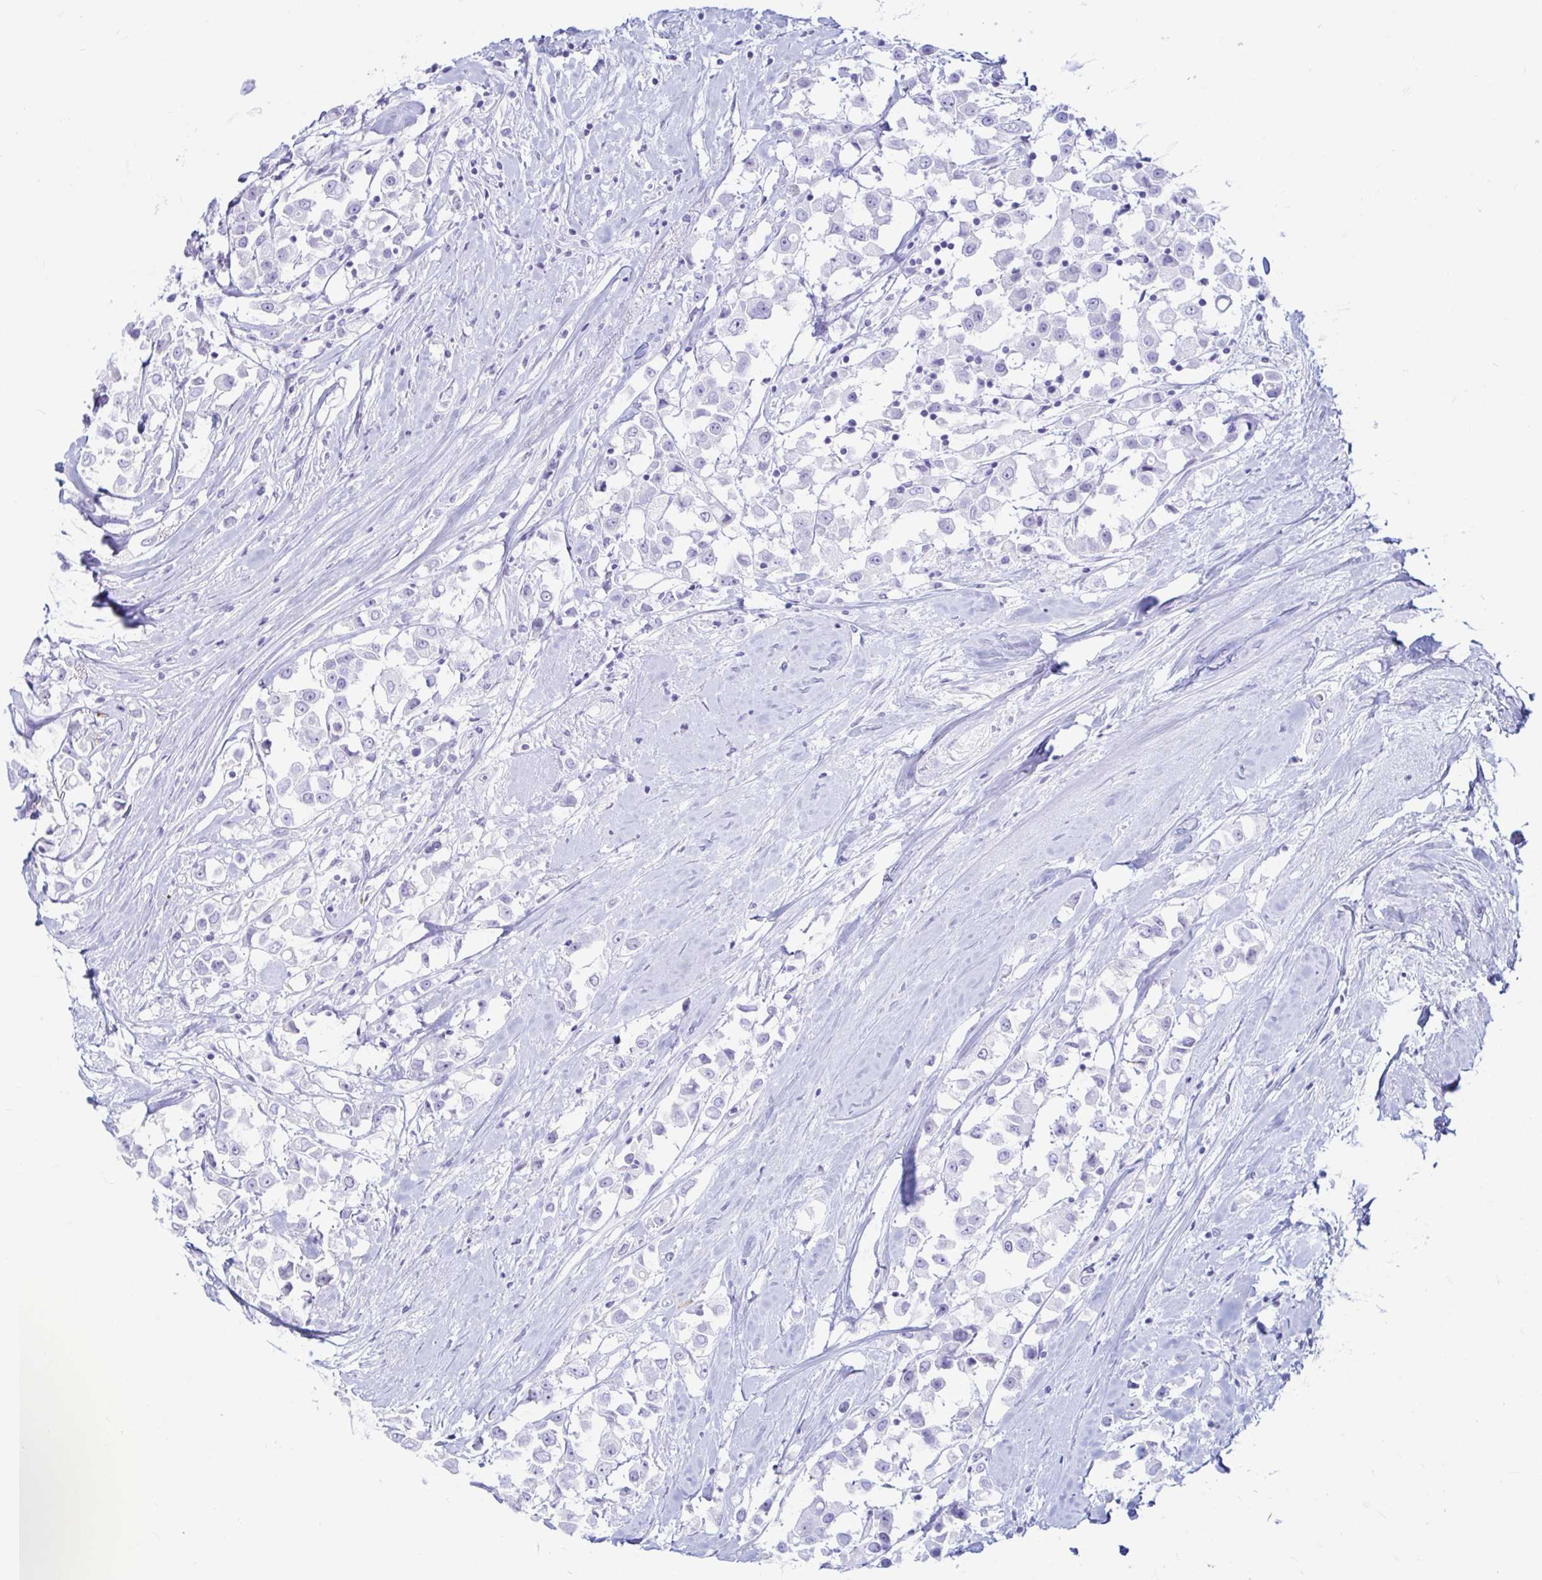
{"staining": {"intensity": "negative", "quantity": "none", "location": "none"}, "tissue": "breast cancer", "cell_type": "Tumor cells", "image_type": "cancer", "snomed": [{"axis": "morphology", "description": "Duct carcinoma"}, {"axis": "topography", "description": "Breast"}], "caption": "A high-resolution photomicrograph shows IHC staining of invasive ductal carcinoma (breast), which exhibits no significant staining in tumor cells.", "gene": "ERICH6", "patient": {"sex": "female", "age": 61}}